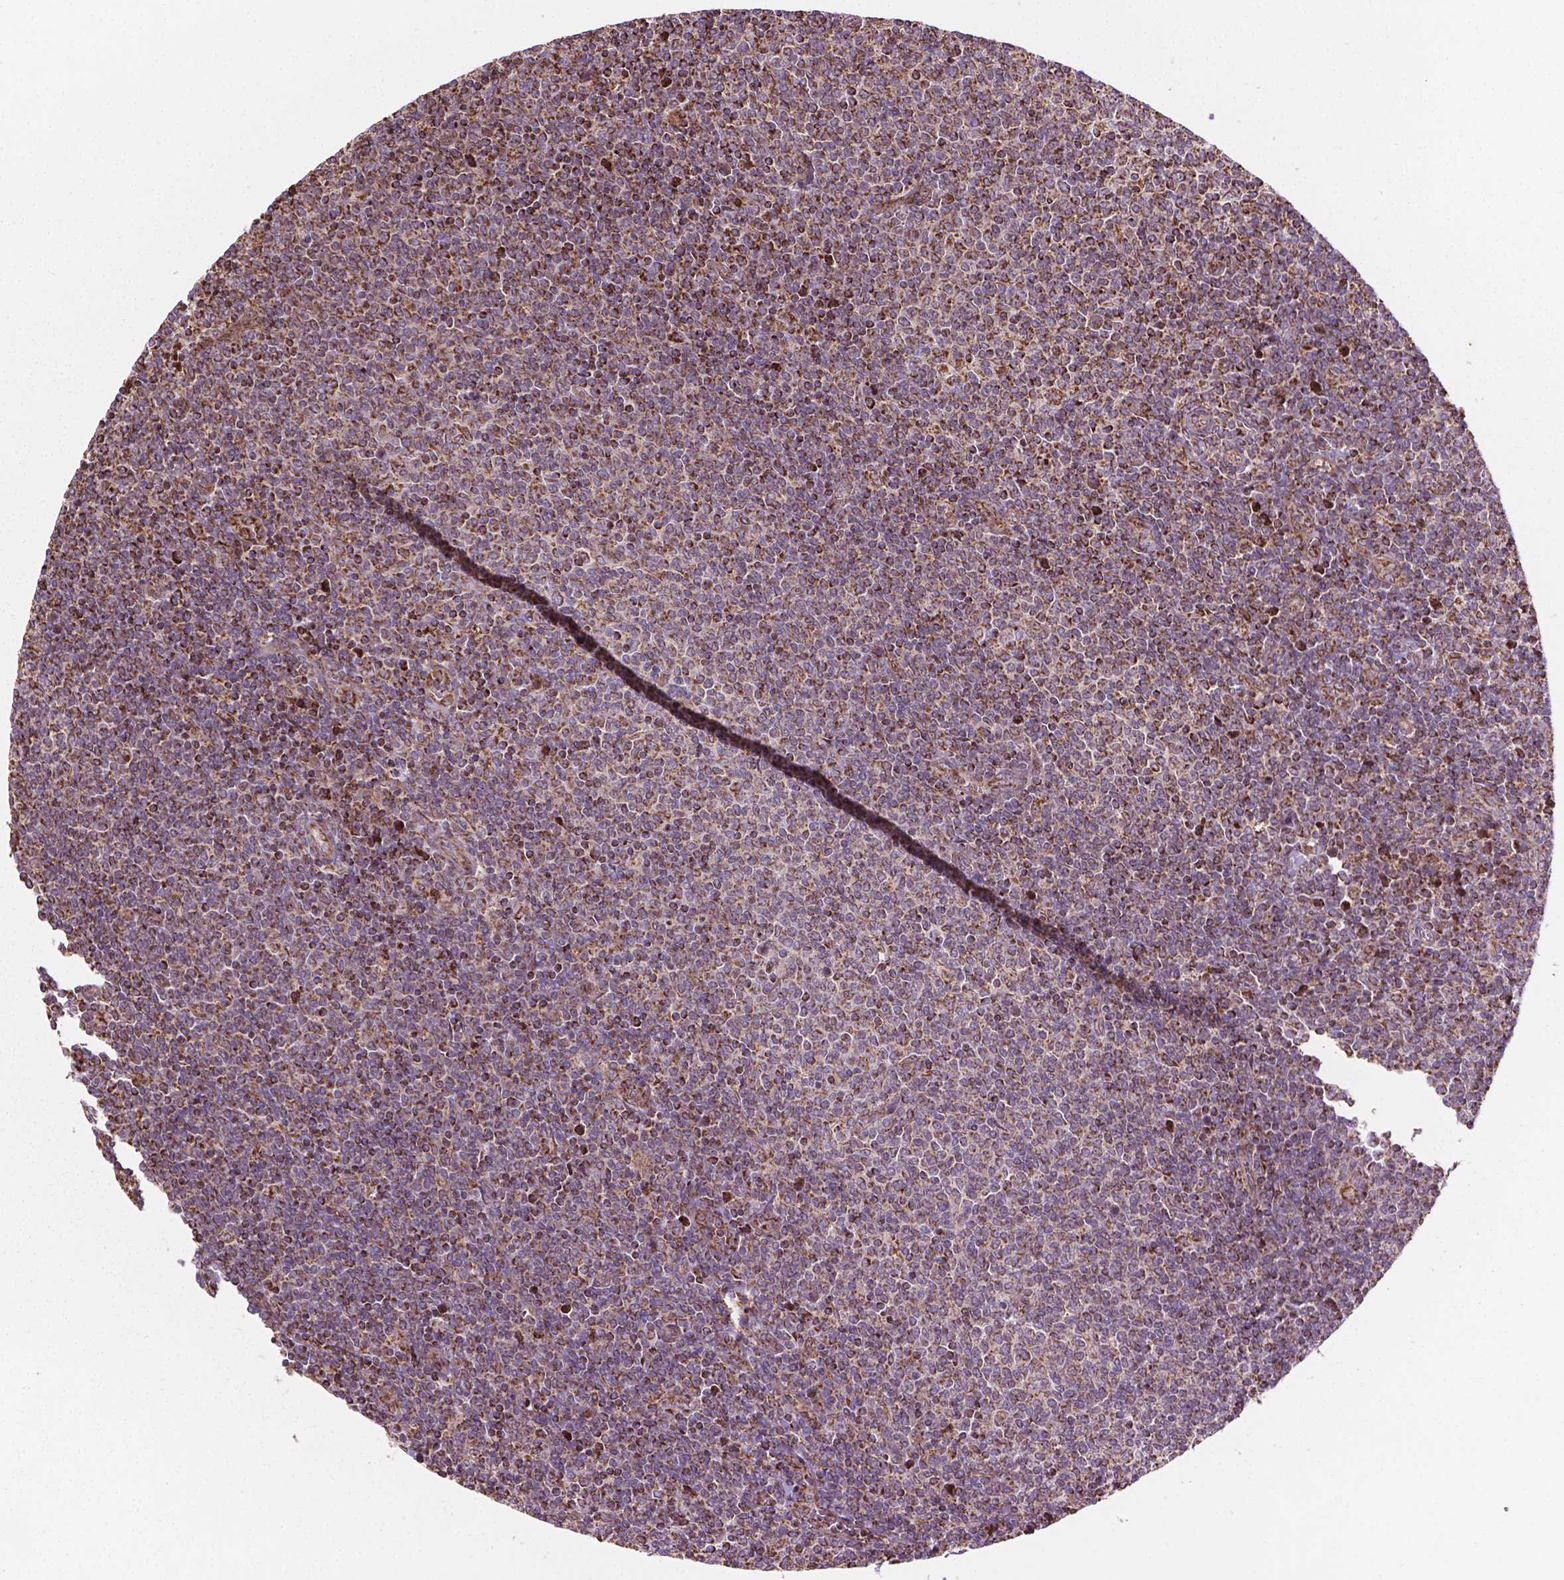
{"staining": {"intensity": "negative", "quantity": "none", "location": "none"}, "tissue": "lymphoma", "cell_type": "Tumor cells", "image_type": "cancer", "snomed": [{"axis": "morphology", "description": "Malignant lymphoma, non-Hodgkin's type, Low grade"}, {"axis": "topography", "description": "Lymph node"}], "caption": "Lymphoma stained for a protein using IHC shows no positivity tumor cells.", "gene": "HS3ST3A1", "patient": {"sex": "male", "age": 52}}